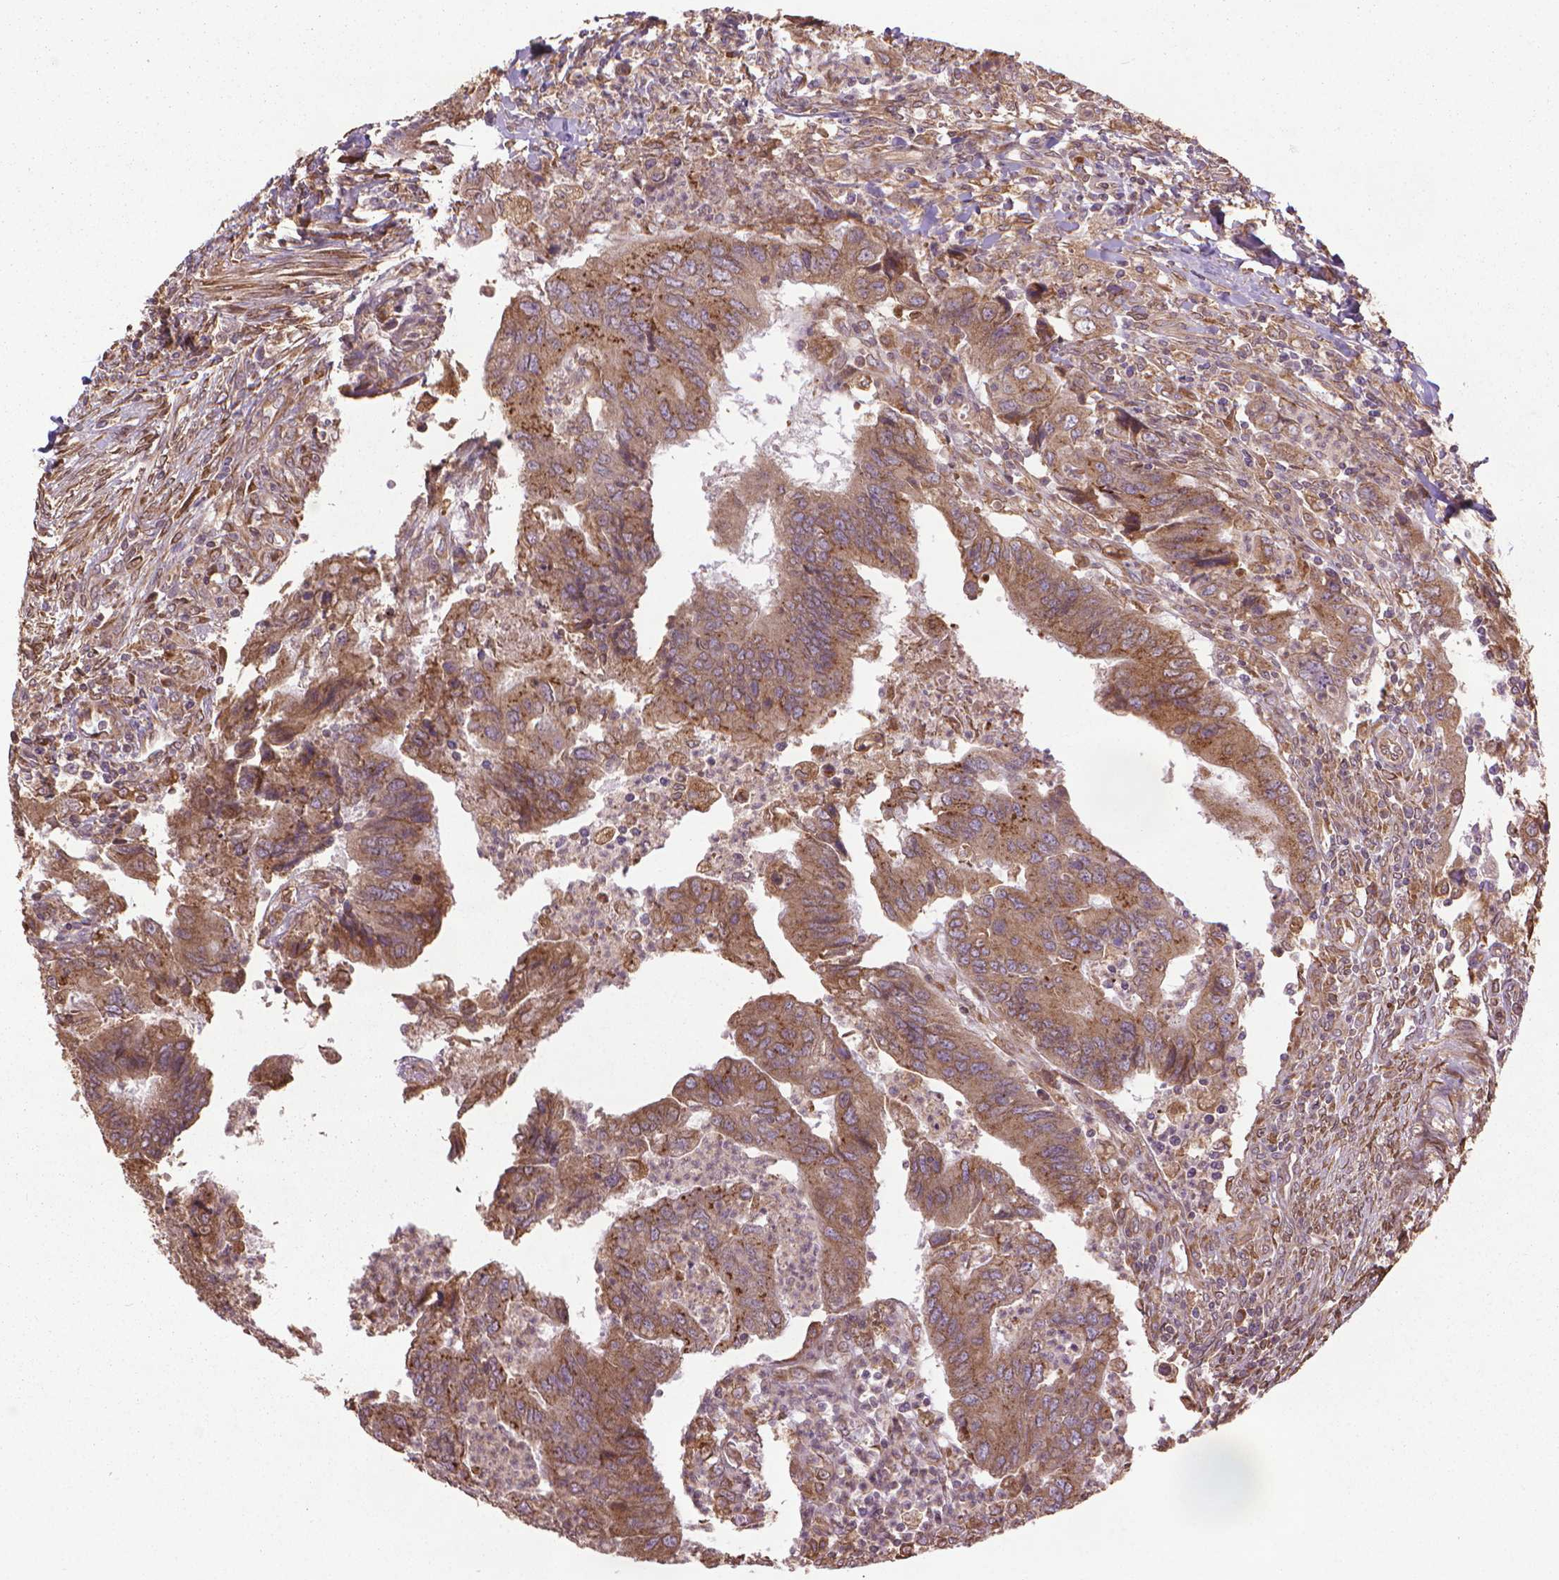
{"staining": {"intensity": "moderate", "quantity": ">75%", "location": "cytoplasmic/membranous"}, "tissue": "colorectal cancer", "cell_type": "Tumor cells", "image_type": "cancer", "snomed": [{"axis": "morphology", "description": "Adenocarcinoma, NOS"}, {"axis": "topography", "description": "Colon"}], "caption": "Immunohistochemical staining of human colorectal adenocarcinoma displays moderate cytoplasmic/membranous protein staining in about >75% of tumor cells. Using DAB (3,3'-diaminobenzidine) (brown) and hematoxylin (blue) stains, captured at high magnification using brightfield microscopy.", "gene": "GAS1", "patient": {"sex": "female", "age": 67}}